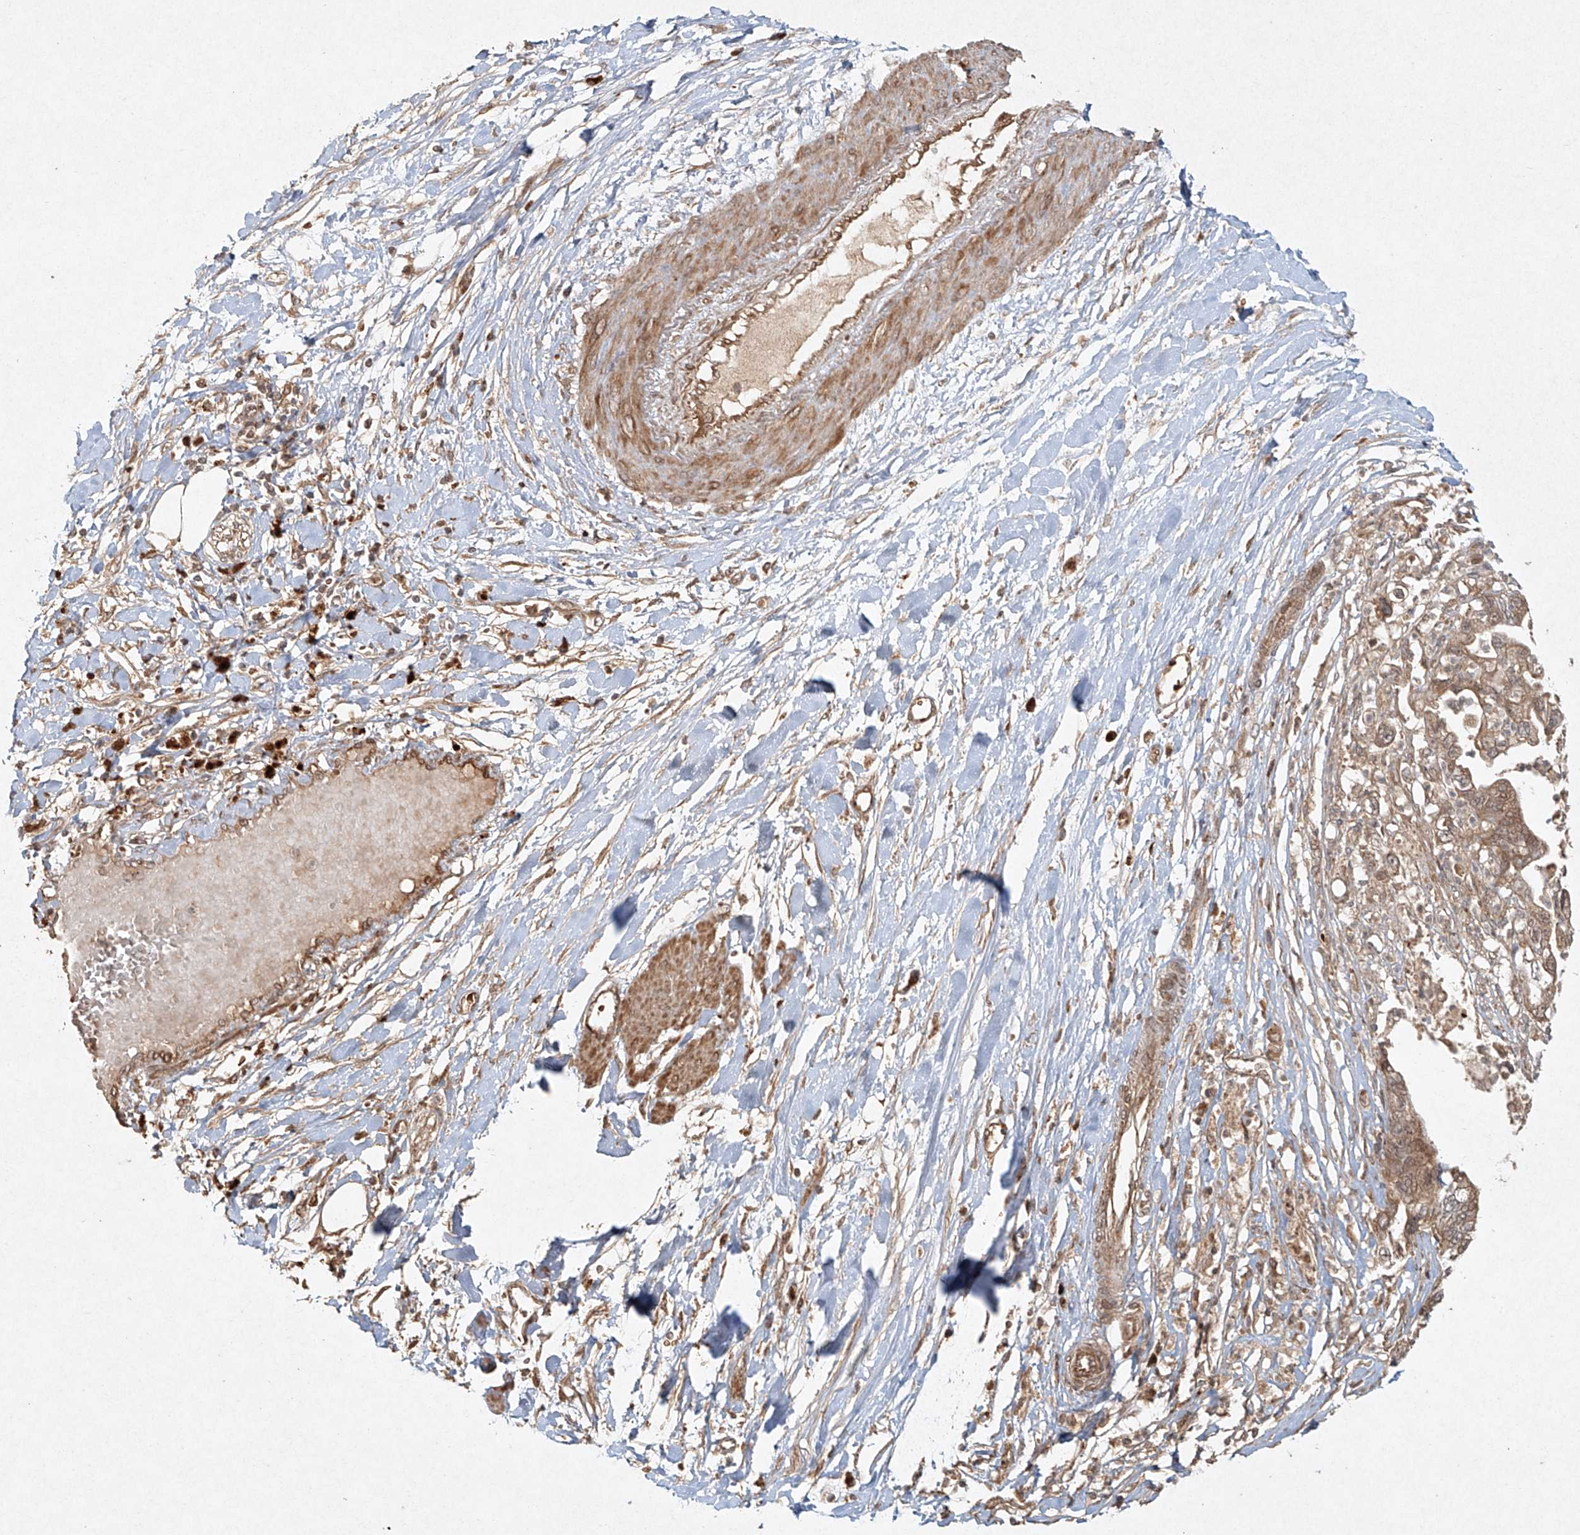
{"staining": {"intensity": "weak", "quantity": ">75%", "location": "cytoplasmic/membranous"}, "tissue": "pancreatic cancer", "cell_type": "Tumor cells", "image_type": "cancer", "snomed": [{"axis": "morphology", "description": "Adenocarcinoma, NOS"}, {"axis": "topography", "description": "Pancreas"}], "caption": "Human pancreatic cancer stained with a brown dye shows weak cytoplasmic/membranous positive expression in approximately >75% of tumor cells.", "gene": "CYYR1", "patient": {"sex": "male", "age": 56}}